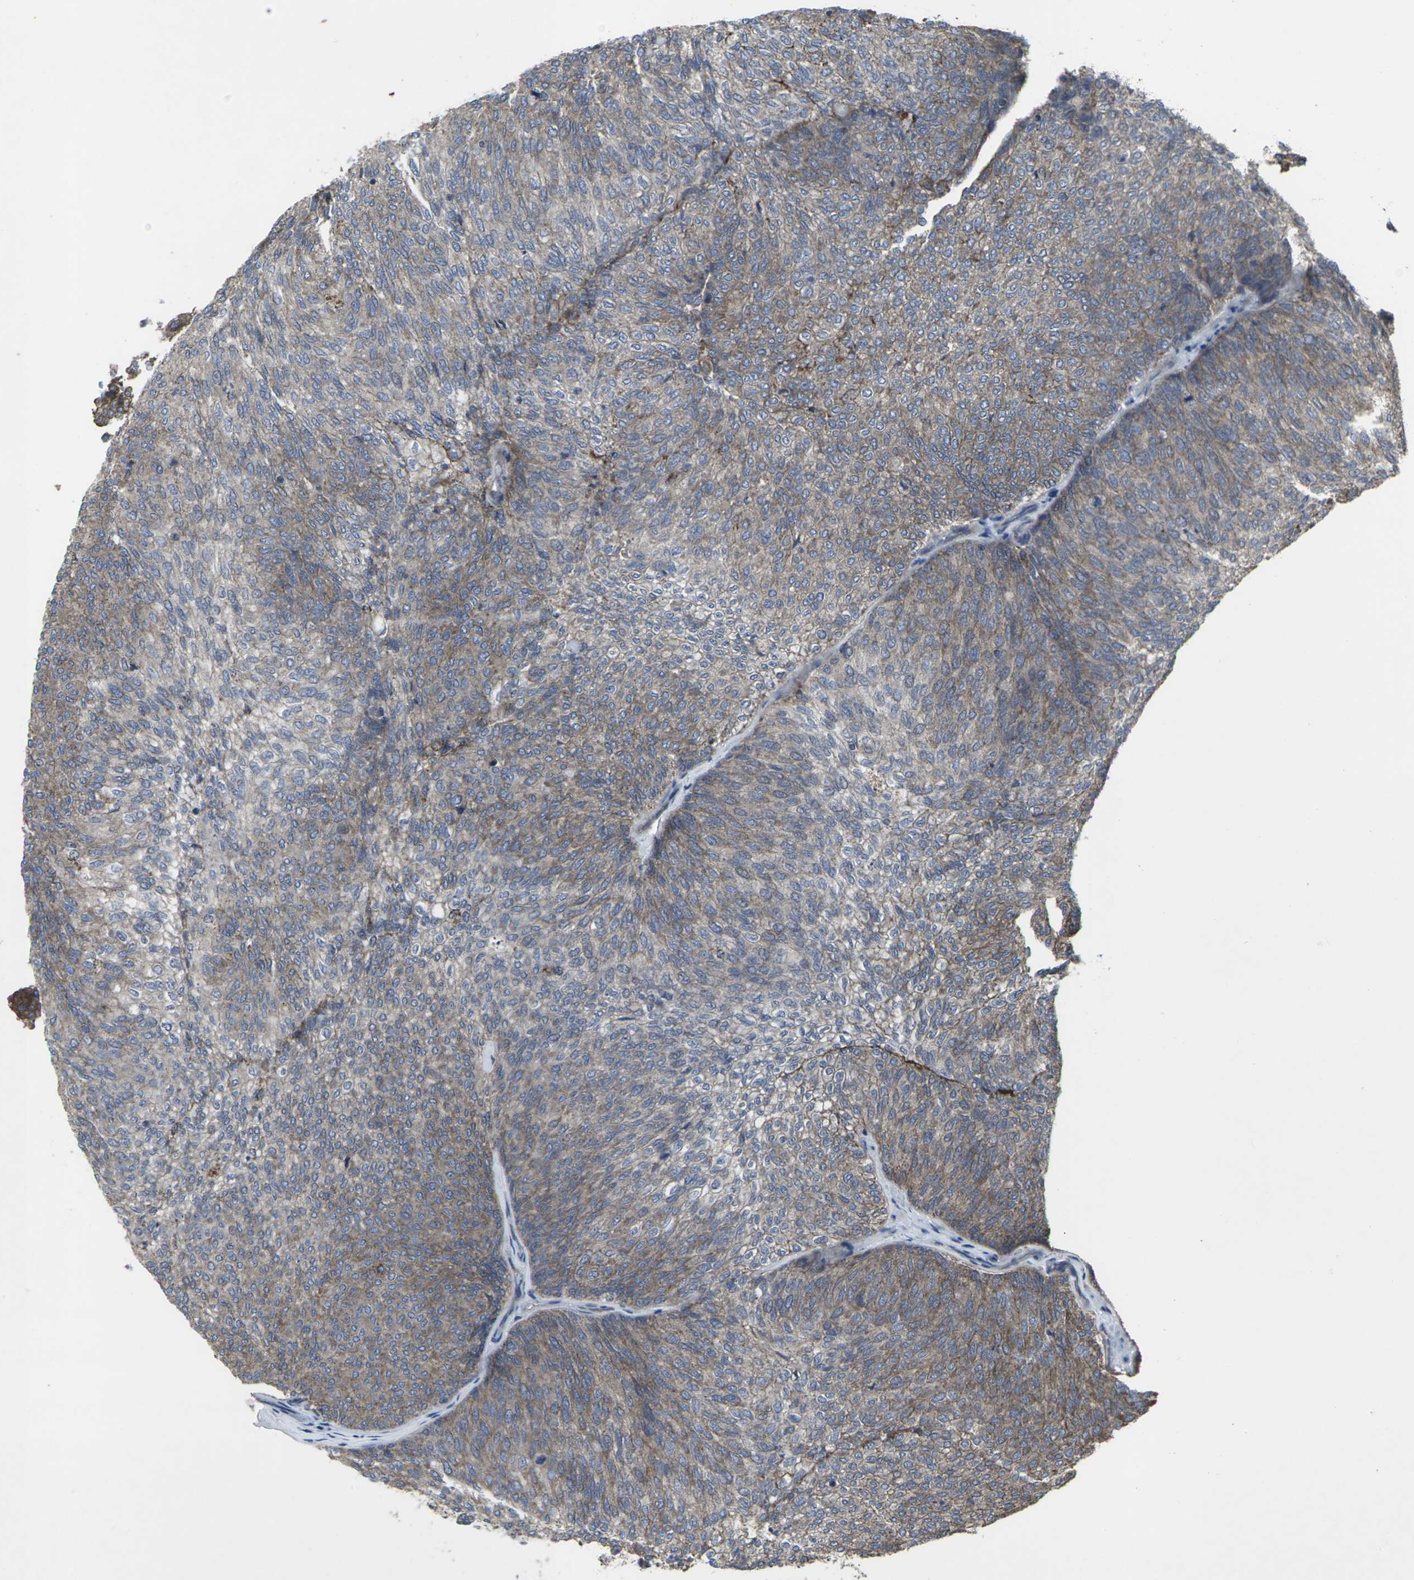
{"staining": {"intensity": "moderate", "quantity": ">75%", "location": "cytoplasmic/membranous"}, "tissue": "urothelial cancer", "cell_type": "Tumor cells", "image_type": "cancer", "snomed": [{"axis": "morphology", "description": "Urothelial carcinoma, Low grade"}, {"axis": "topography", "description": "Urinary bladder"}], "caption": "Urothelial cancer stained with DAB immunohistochemistry exhibits medium levels of moderate cytoplasmic/membranous expression in approximately >75% of tumor cells.", "gene": "MAPKAPK2", "patient": {"sex": "female", "age": 79}}